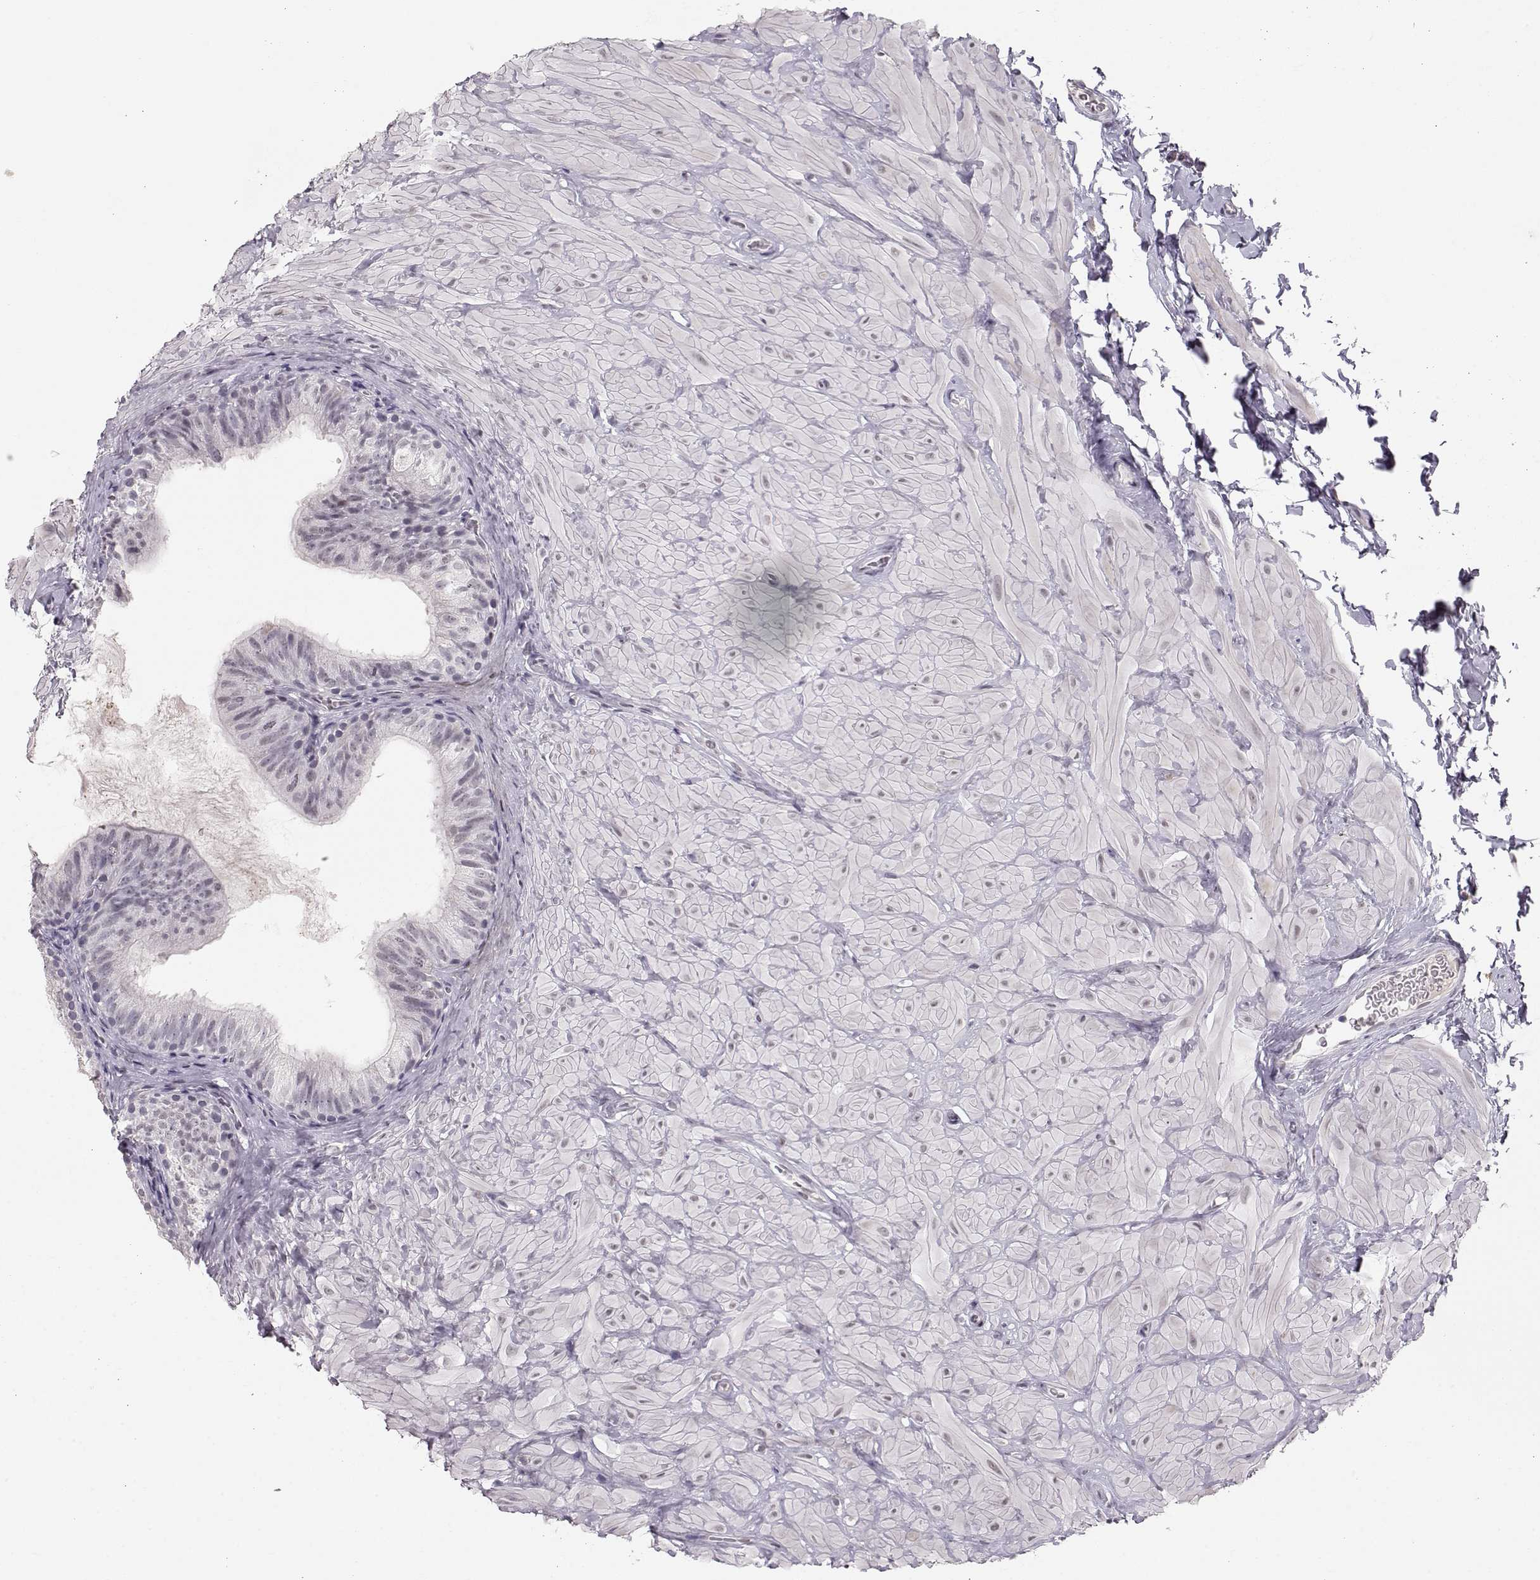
{"staining": {"intensity": "negative", "quantity": "none", "location": "none"}, "tissue": "epididymis", "cell_type": "Glandular cells", "image_type": "normal", "snomed": [{"axis": "morphology", "description": "Normal tissue, NOS"}, {"axis": "topography", "description": "Epididymis"}, {"axis": "topography", "description": "Vas deferens"}], "caption": "Immunohistochemistry (IHC) micrograph of benign epididymis: epididymis stained with DAB demonstrates no significant protein expression in glandular cells. Nuclei are stained in blue.", "gene": "POU1F1", "patient": {"sex": "male", "age": 23}}